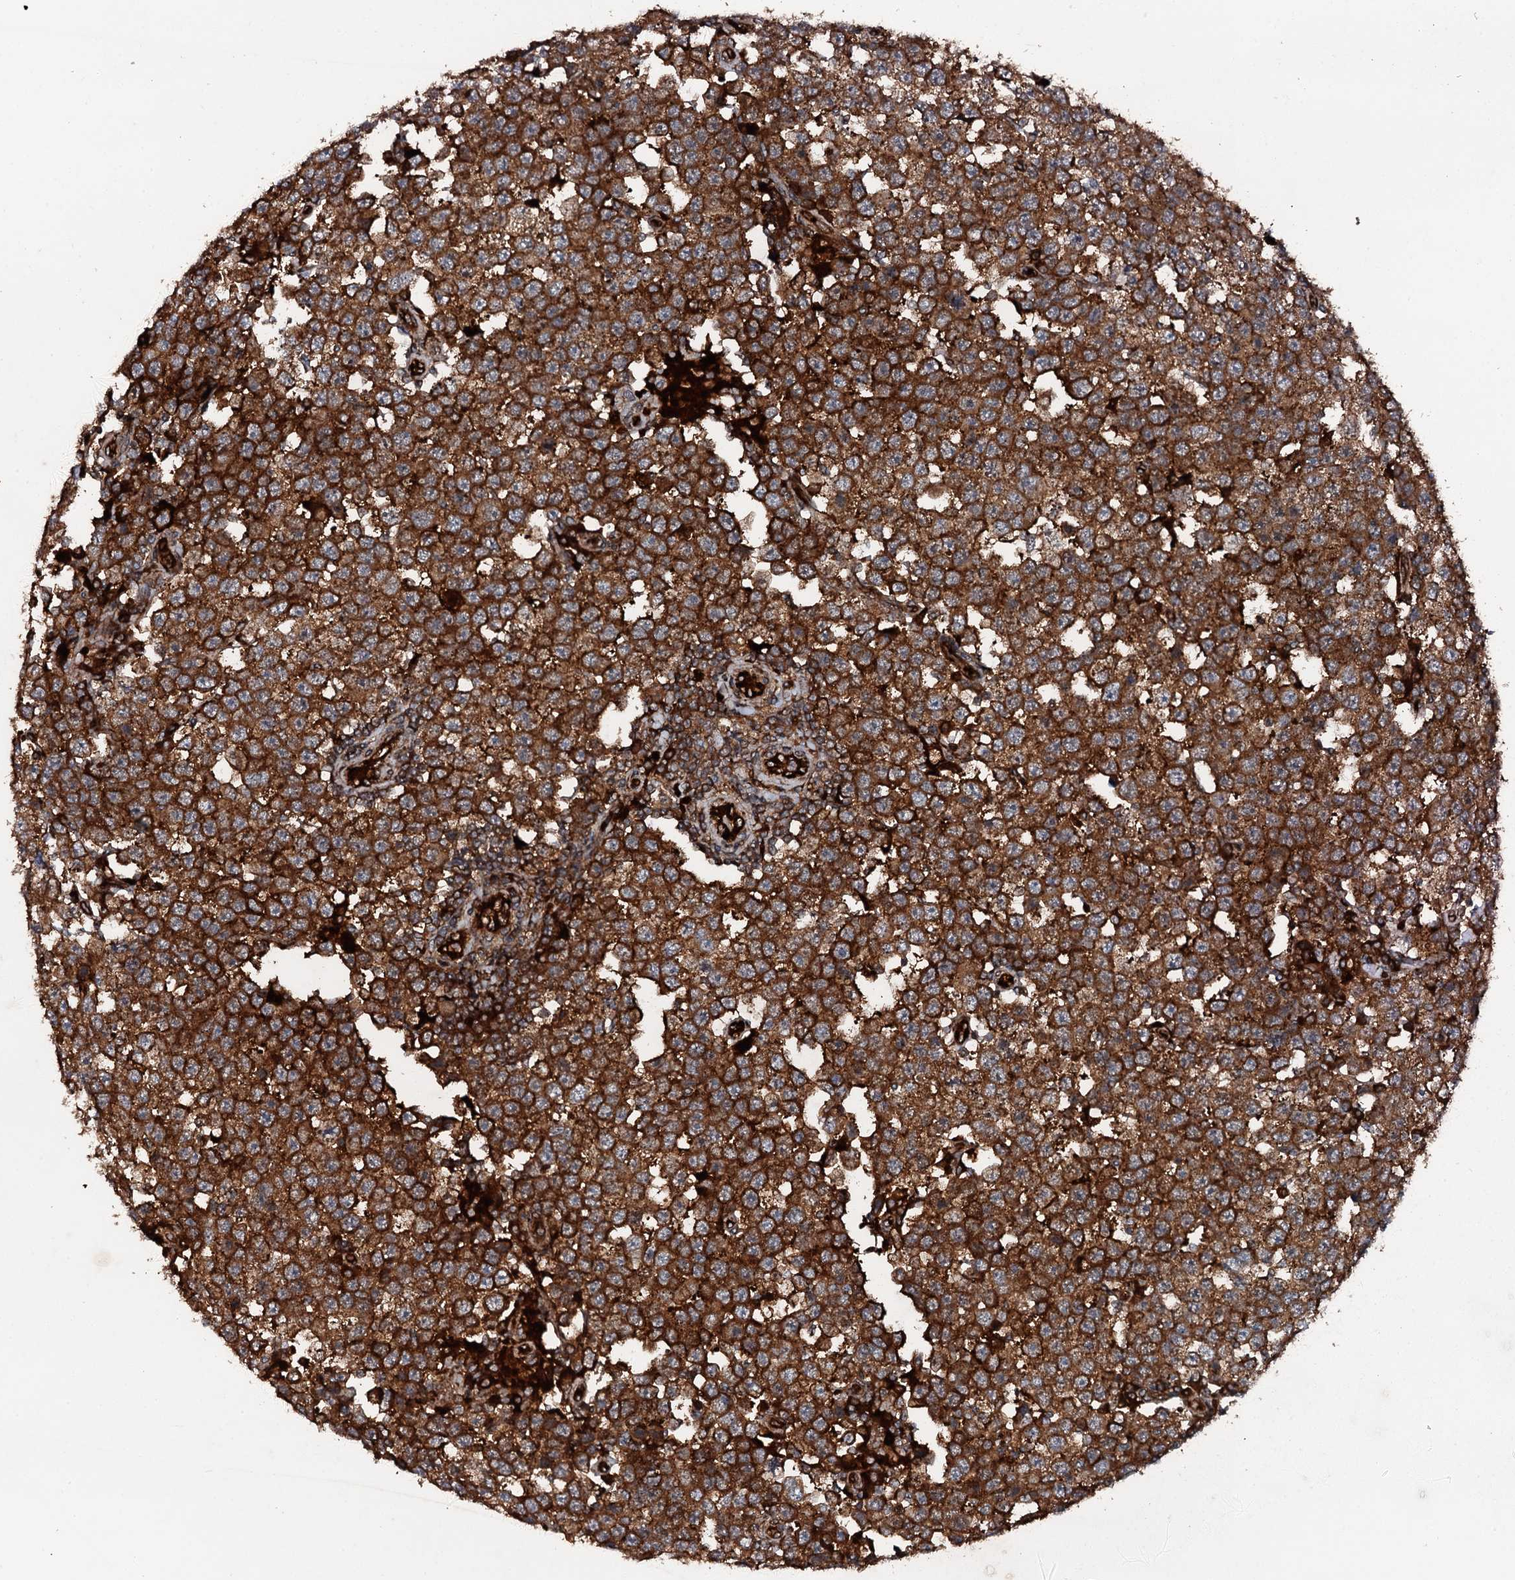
{"staining": {"intensity": "strong", "quantity": ">75%", "location": "cytoplasmic/membranous"}, "tissue": "testis cancer", "cell_type": "Tumor cells", "image_type": "cancer", "snomed": [{"axis": "morphology", "description": "Seminoma, NOS"}, {"axis": "topography", "description": "Testis"}], "caption": "Strong cytoplasmic/membranous protein expression is appreciated in approximately >75% of tumor cells in seminoma (testis).", "gene": "FLYWCH1", "patient": {"sex": "male", "age": 28}}